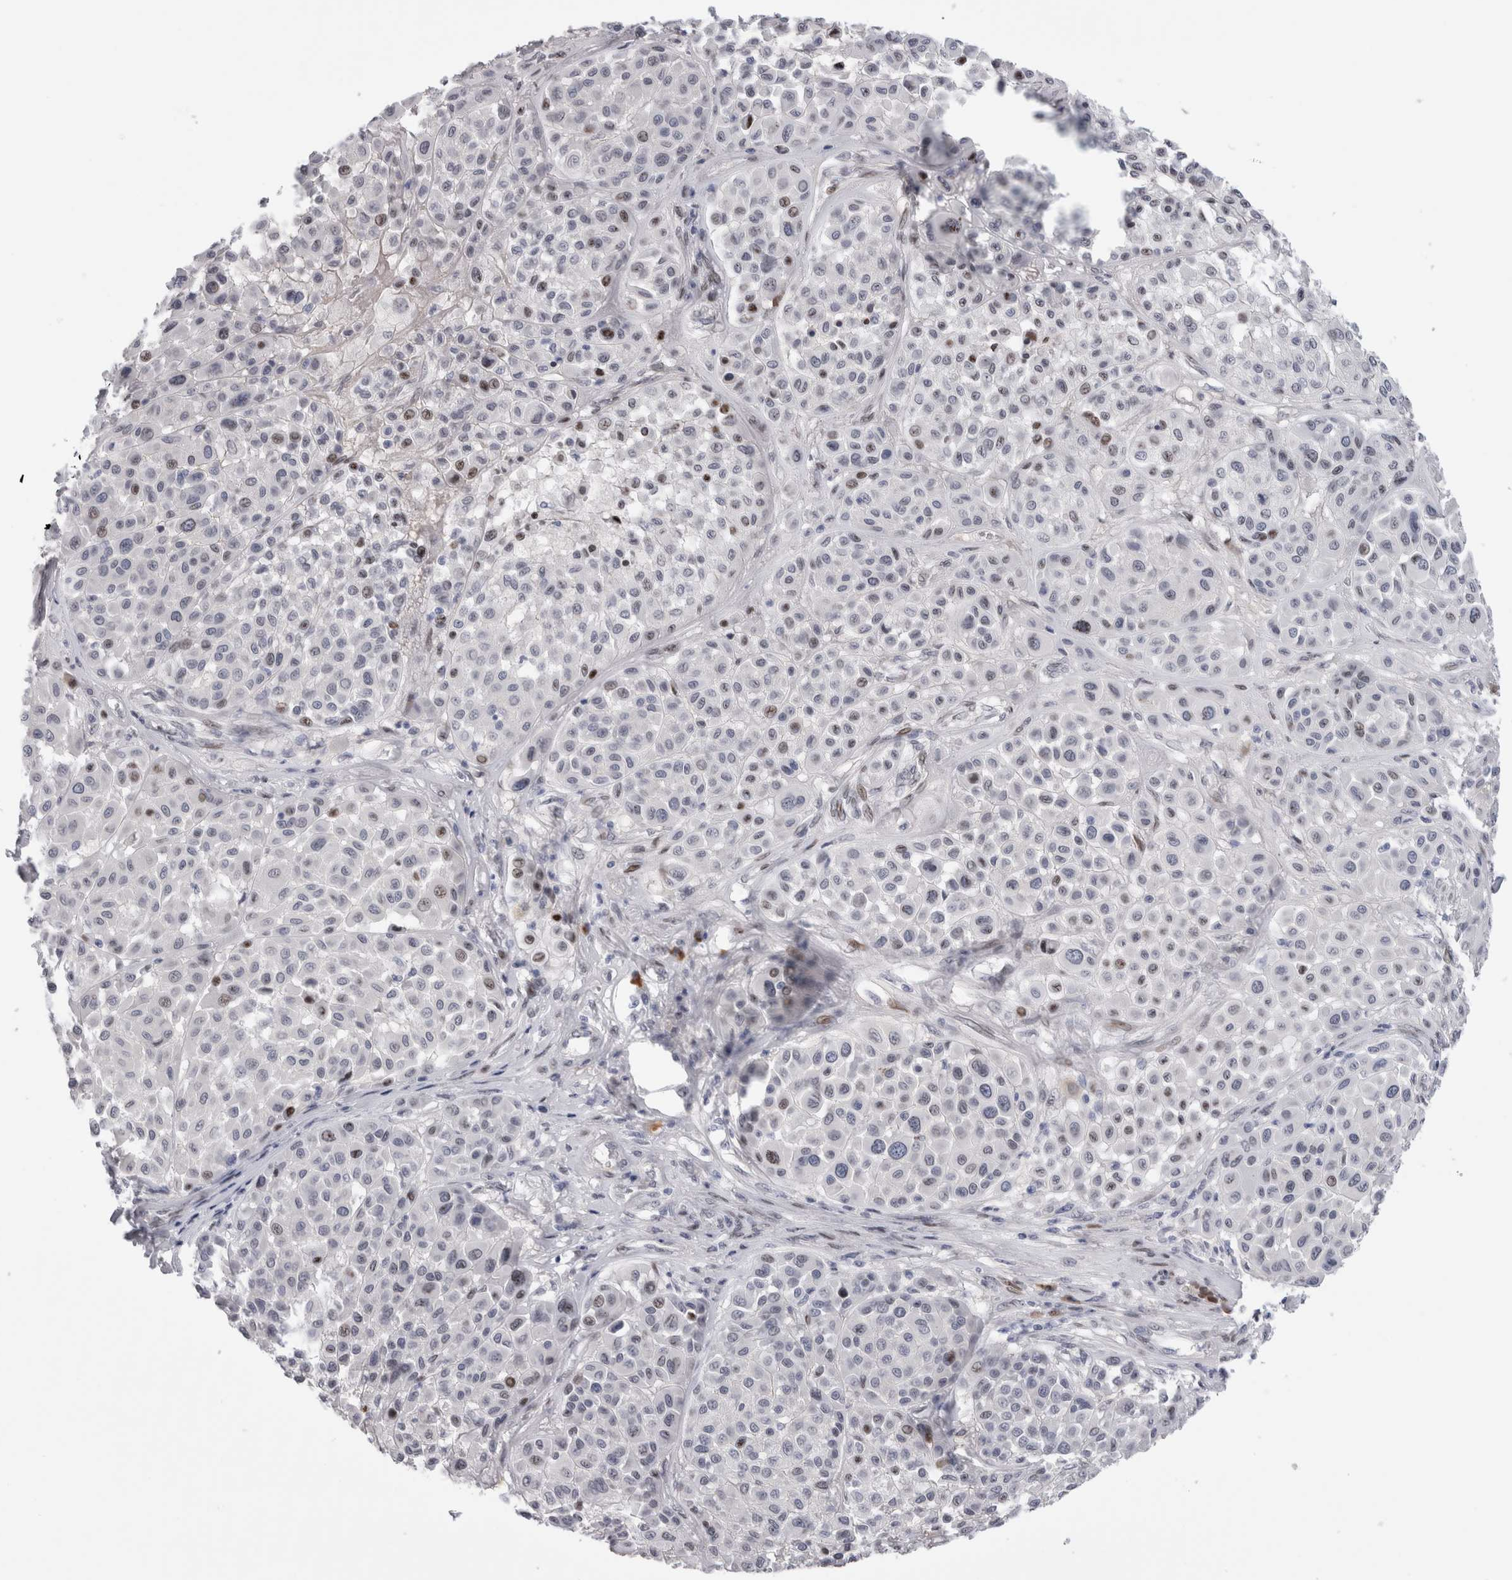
{"staining": {"intensity": "moderate", "quantity": "<25%", "location": "nuclear"}, "tissue": "melanoma", "cell_type": "Tumor cells", "image_type": "cancer", "snomed": [{"axis": "morphology", "description": "Malignant melanoma, Metastatic site"}, {"axis": "topography", "description": "Soft tissue"}], "caption": "Brown immunohistochemical staining in melanoma demonstrates moderate nuclear expression in about <25% of tumor cells.", "gene": "DMTN", "patient": {"sex": "male", "age": 41}}